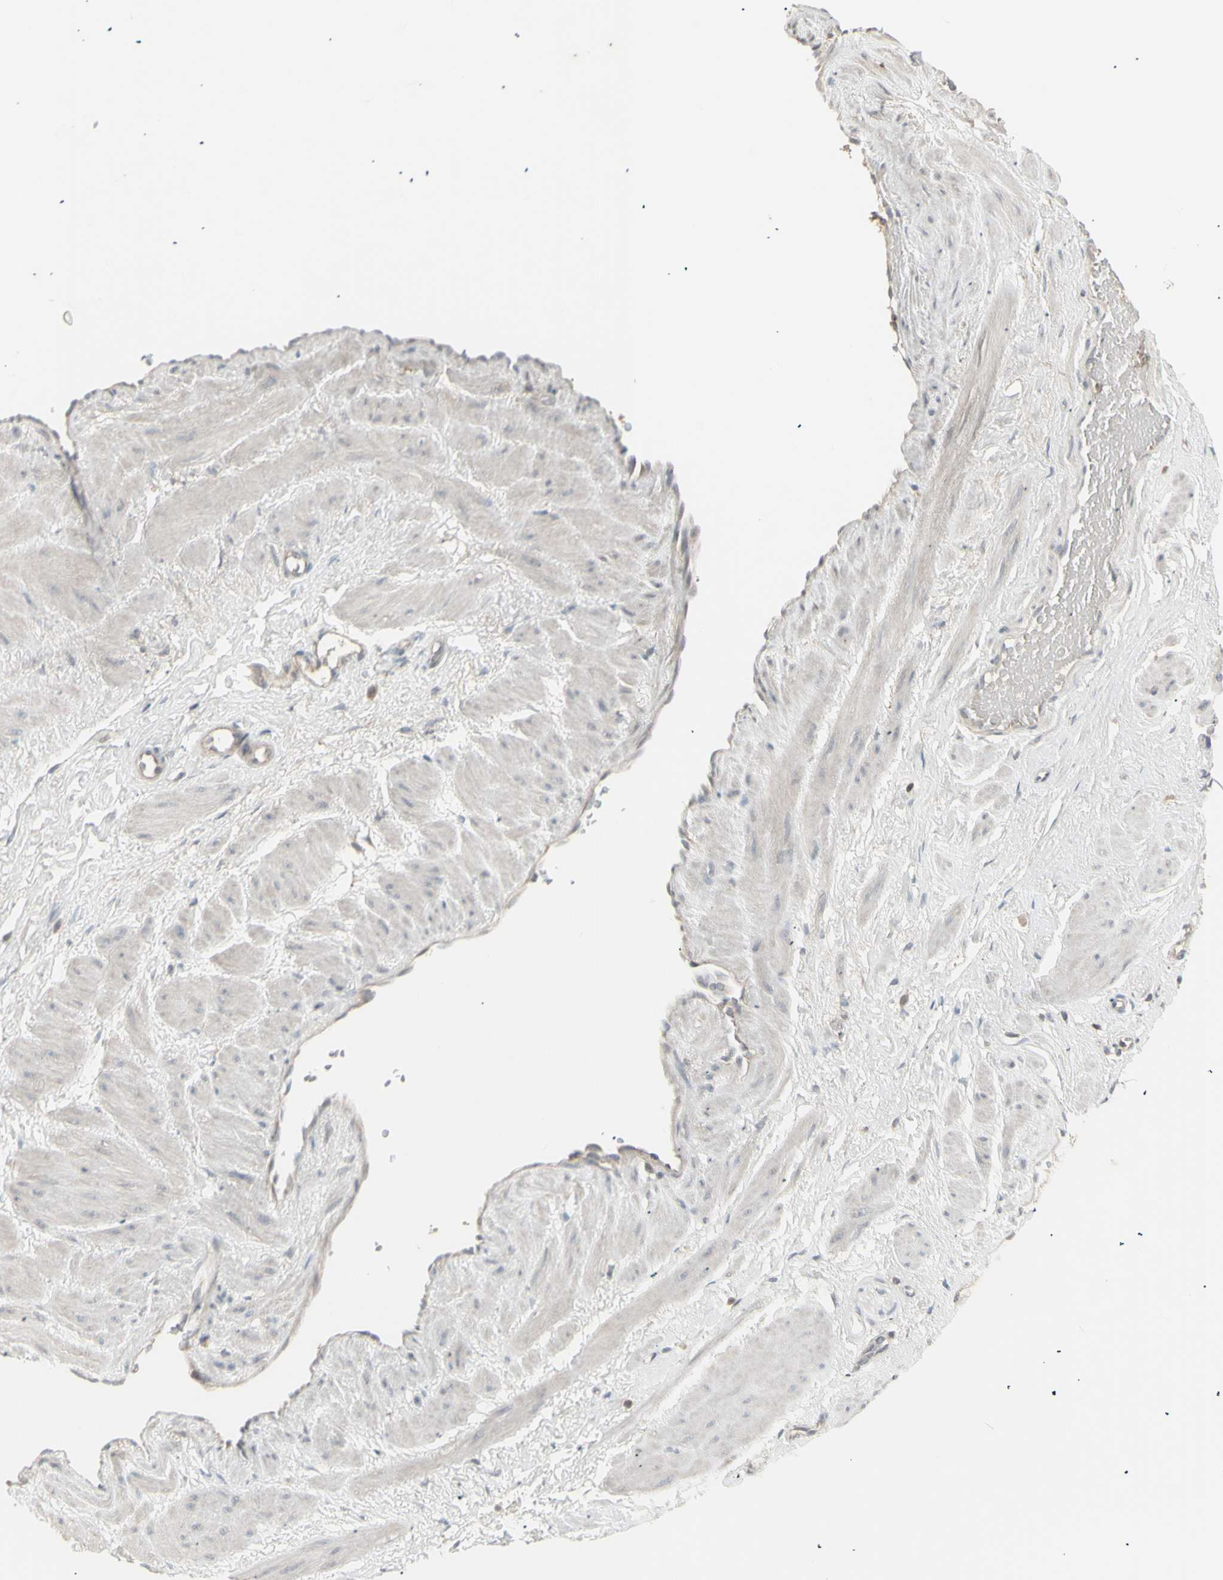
{"staining": {"intensity": "weak", "quantity": ">75%", "location": "cytoplasmic/membranous"}, "tissue": "adipose tissue", "cell_type": "Adipocytes", "image_type": "normal", "snomed": [{"axis": "morphology", "description": "Normal tissue, NOS"}, {"axis": "topography", "description": "Soft tissue"}, {"axis": "topography", "description": "Vascular tissue"}], "caption": "Immunohistochemistry (IHC) image of normal adipose tissue: human adipose tissue stained using immunohistochemistry displays low levels of weak protein expression localized specifically in the cytoplasmic/membranous of adipocytes, appearing as a cytoplasmic/membranous brown color.", "gene": "CSK", "patient": {"sex": "female", "age": 35}}